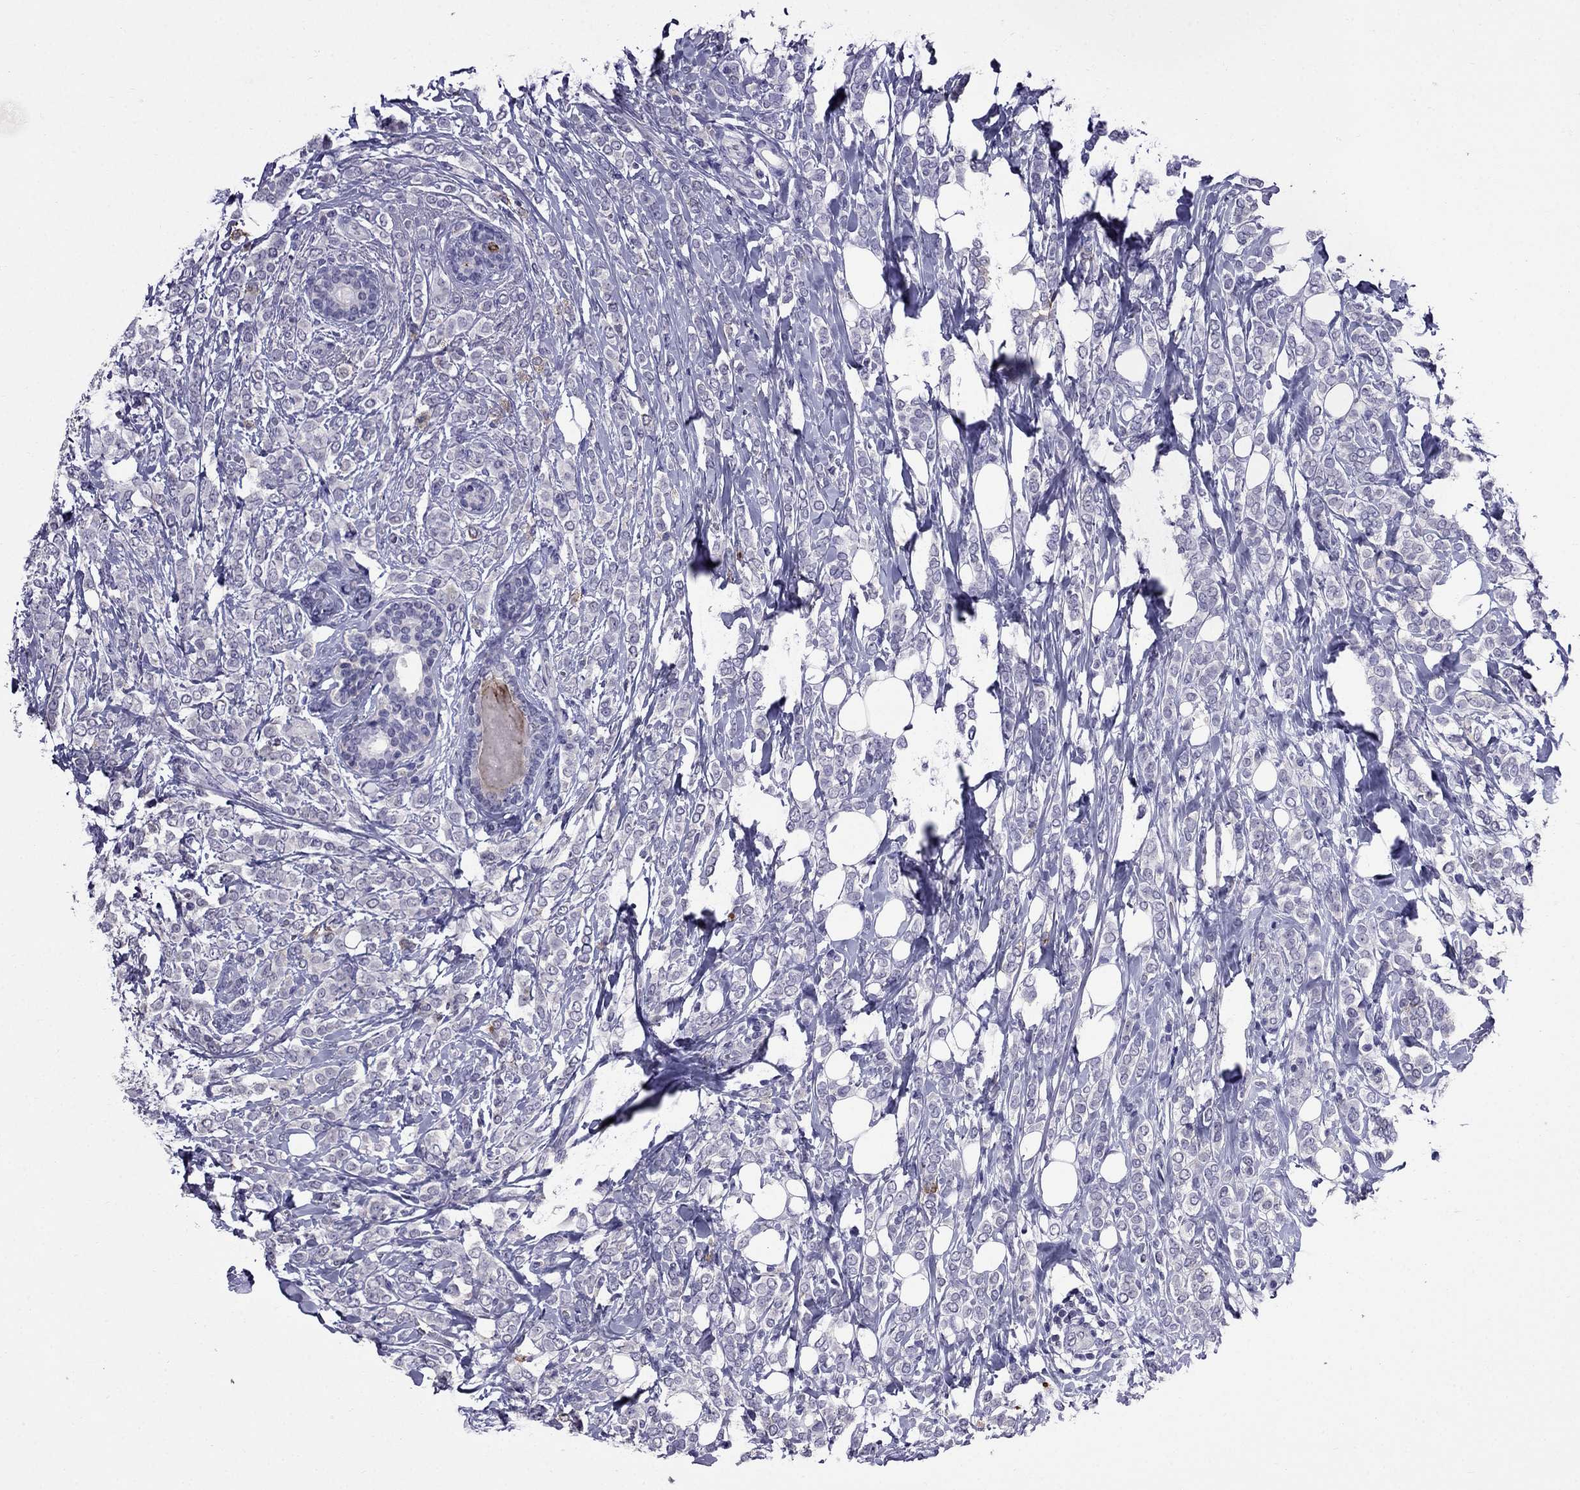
{"staining": {"intensity": "negative", "quantity": "none", "location": "none"}, "tissue": "breast cancer", "cell_type": "Tumor cells", "image_type": "cancer", "snomed": [{"axis": "morphology", "description": "Lobular carcinoma"}, {"axis": "topography", "description": "Breast"}], "caption": "The IHC image has no significant staining in tumor cells of breast lobular carcinoma tissue. The staining is performed using DAB brown chromogen with nuclei counter-stained in using hematoxylin.", "gene": "OLFM4", "patient": {"sex": "female", "age": 49}}